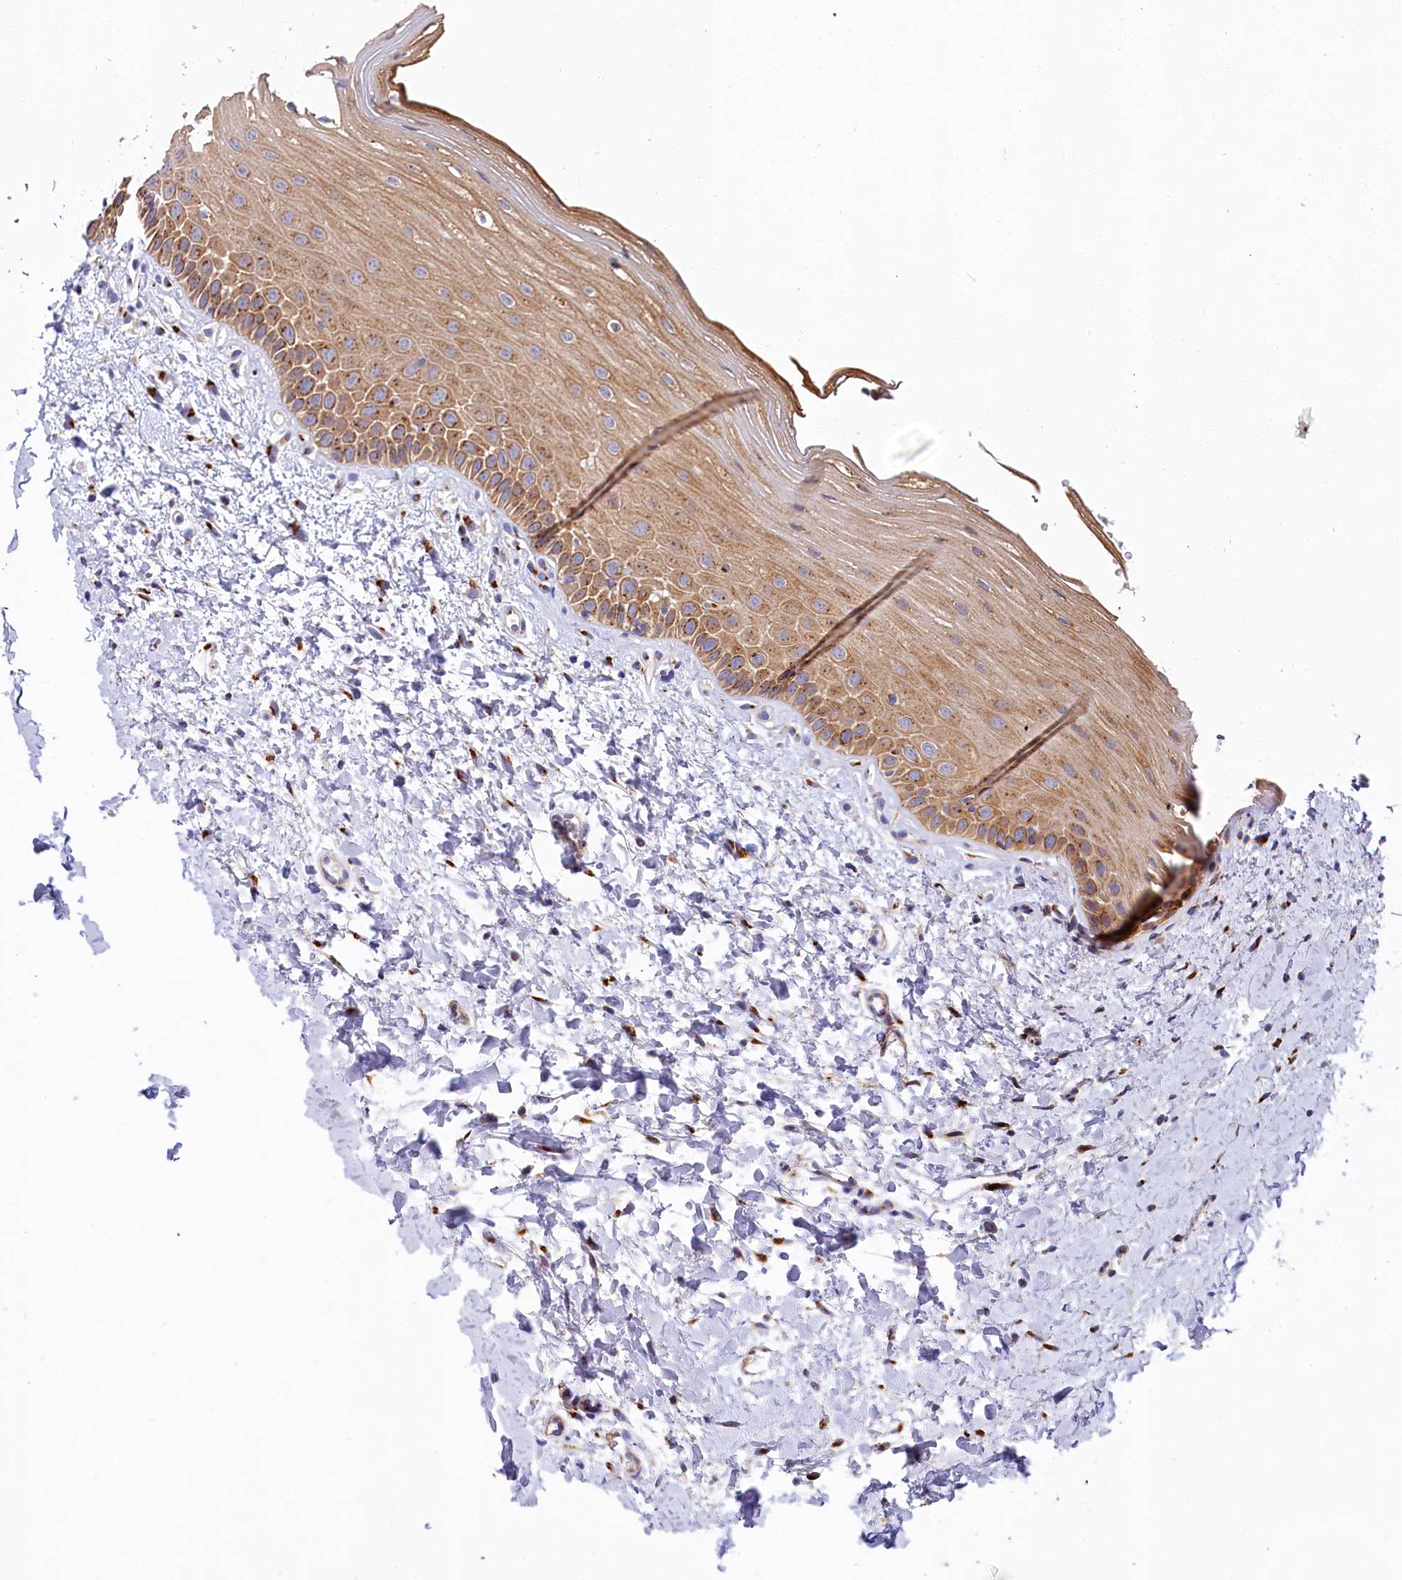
{"staining": {"intensity": "moderate", "quantity": "25%-75%", "location": "cytoplasmic/membranous"}, "tissue": "oral mucosa", "cell_type": "Squamous epithelial cells", "image_type": "normal", "snomed": [{"axis": "morphology", "description": "Normal tissue, NOS"}, {"axis": "topography", "description": "Oral tissue"}], "caption": "Immunohistochemistry (IHC) histopathology image of unremarkable oral mucosa stained for a protein (brown), which shows medium levels of moderate cytoplasmic/membranous staining in about 25%-75% of squamous epithelial cells.", "gene": "BET1L", "patient": {"sex": "female", "age": 56}}